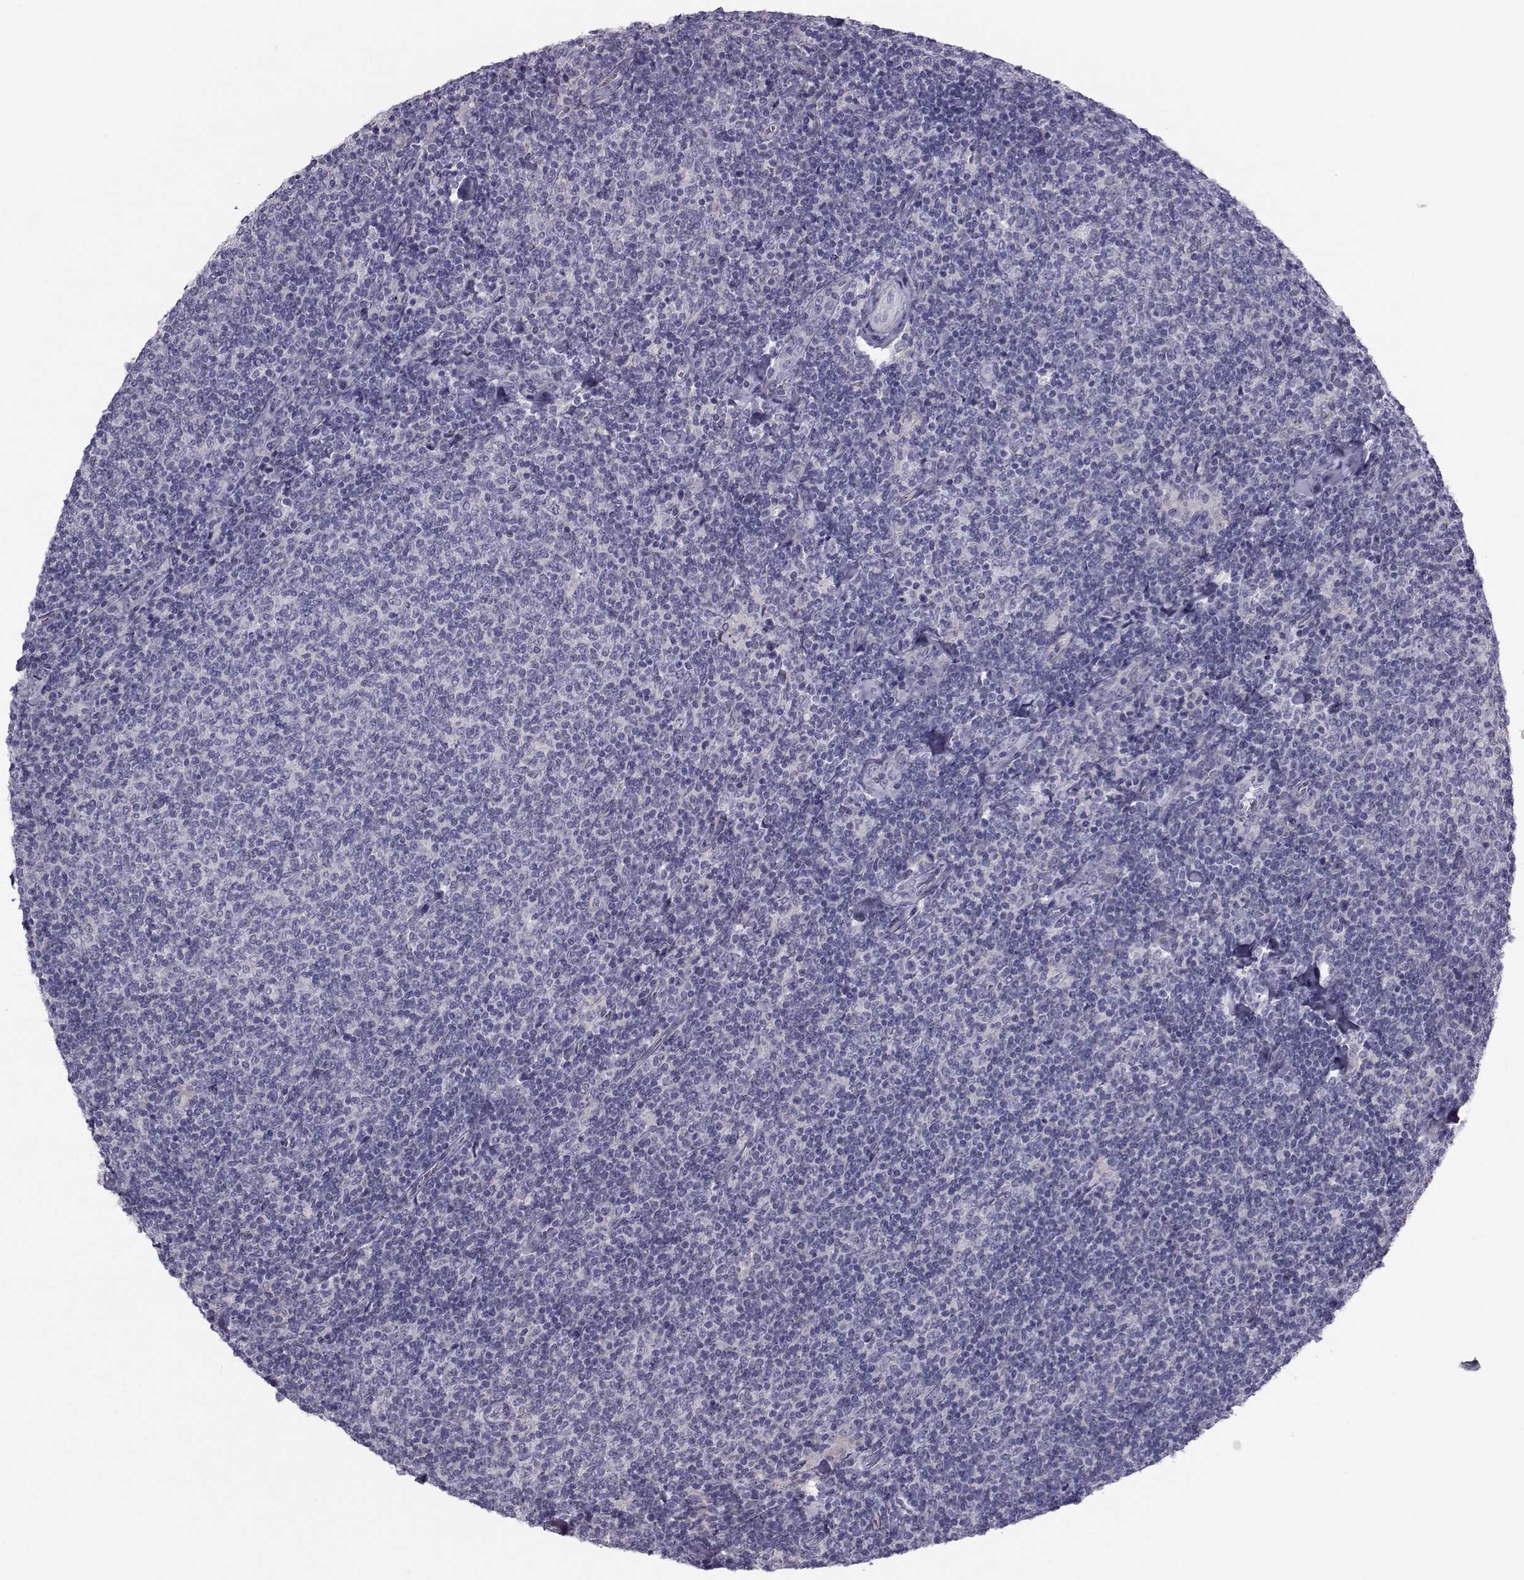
{"staining": {"intensity": "negative", "quantity": "none", "location": "none"}, "tissue": "lymphoma", "cell_type": "Tumor cells", "image_type": "cancer", "snomed": [{"axis": "morphology", "description": "Malignant lymphoma, non-Hodgkin's type, Low grade"}, {"axis": "topography", "description": "Lymph node"}], "caption": "This histopathology image is of malignant lymphoma, non-Hodgkin's type (low-grade) stained with IHC to label a protein in brown with the nuclei are counter-stained blue. There is no staining in tumor cells.", "gene": "GARIN3", "patient": {"sex": "male", "age": 52}}